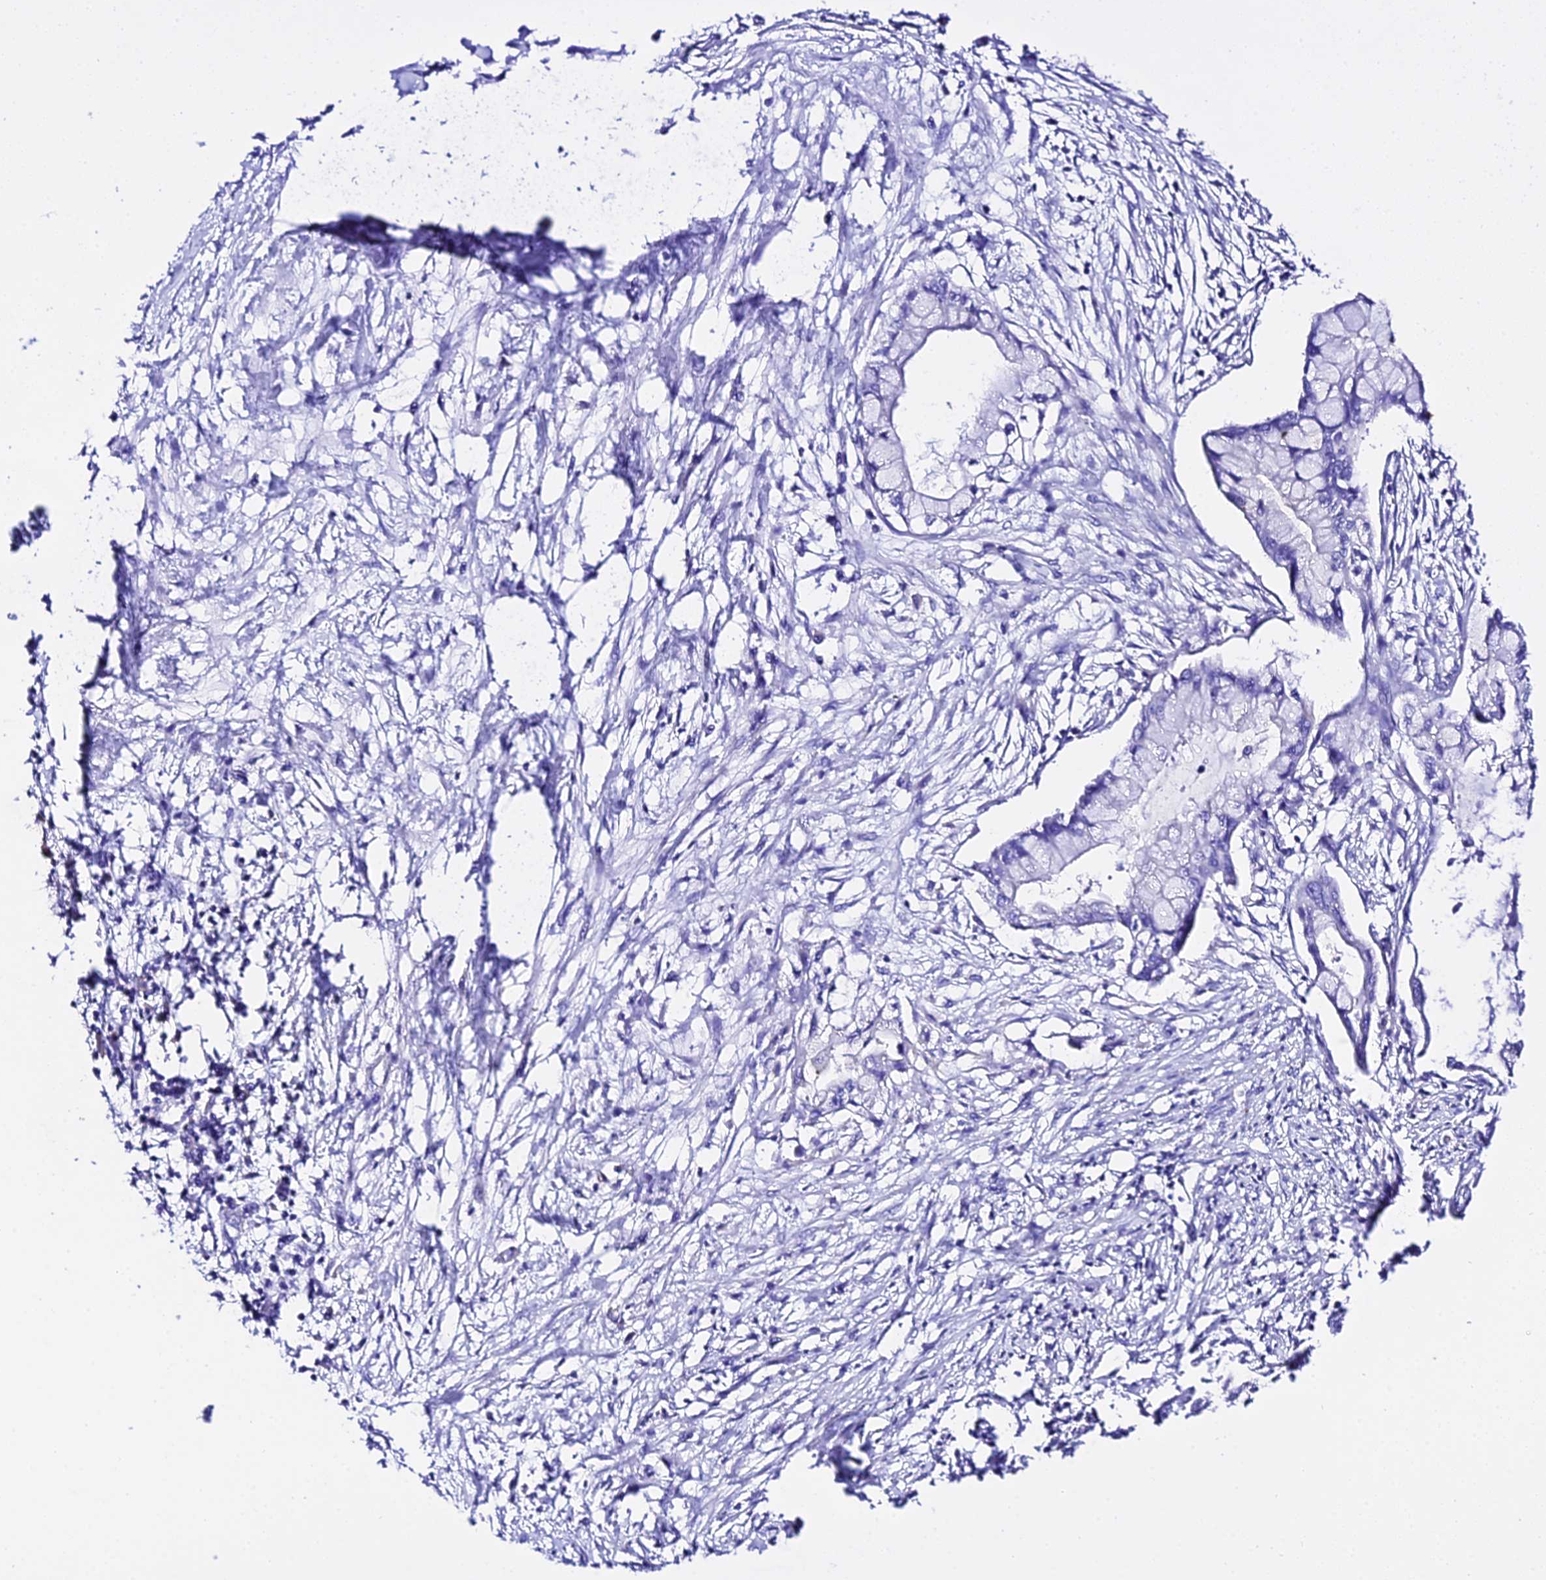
{"staining": {"intensity": "negative", "quantity": "none", "location": "none"}, "tissue": "pancreatic cancer", "cell_type": "Tumor cells", "image_type": "cancer", "snomed": [{"axis": "morphology", "description": "Adenocarcinoma, NOS"}, {"axis": "topography", "description": "Pancreas"}], "caption": "A high-resolution histopathology image shows immunohistochemistry (IHC) staining of pancreatic adenocarcinoma, which demonstrates no significant expression in tumor cells.", "gene": "TMEM117", "patient": {"sex": "male", "age": 48}}